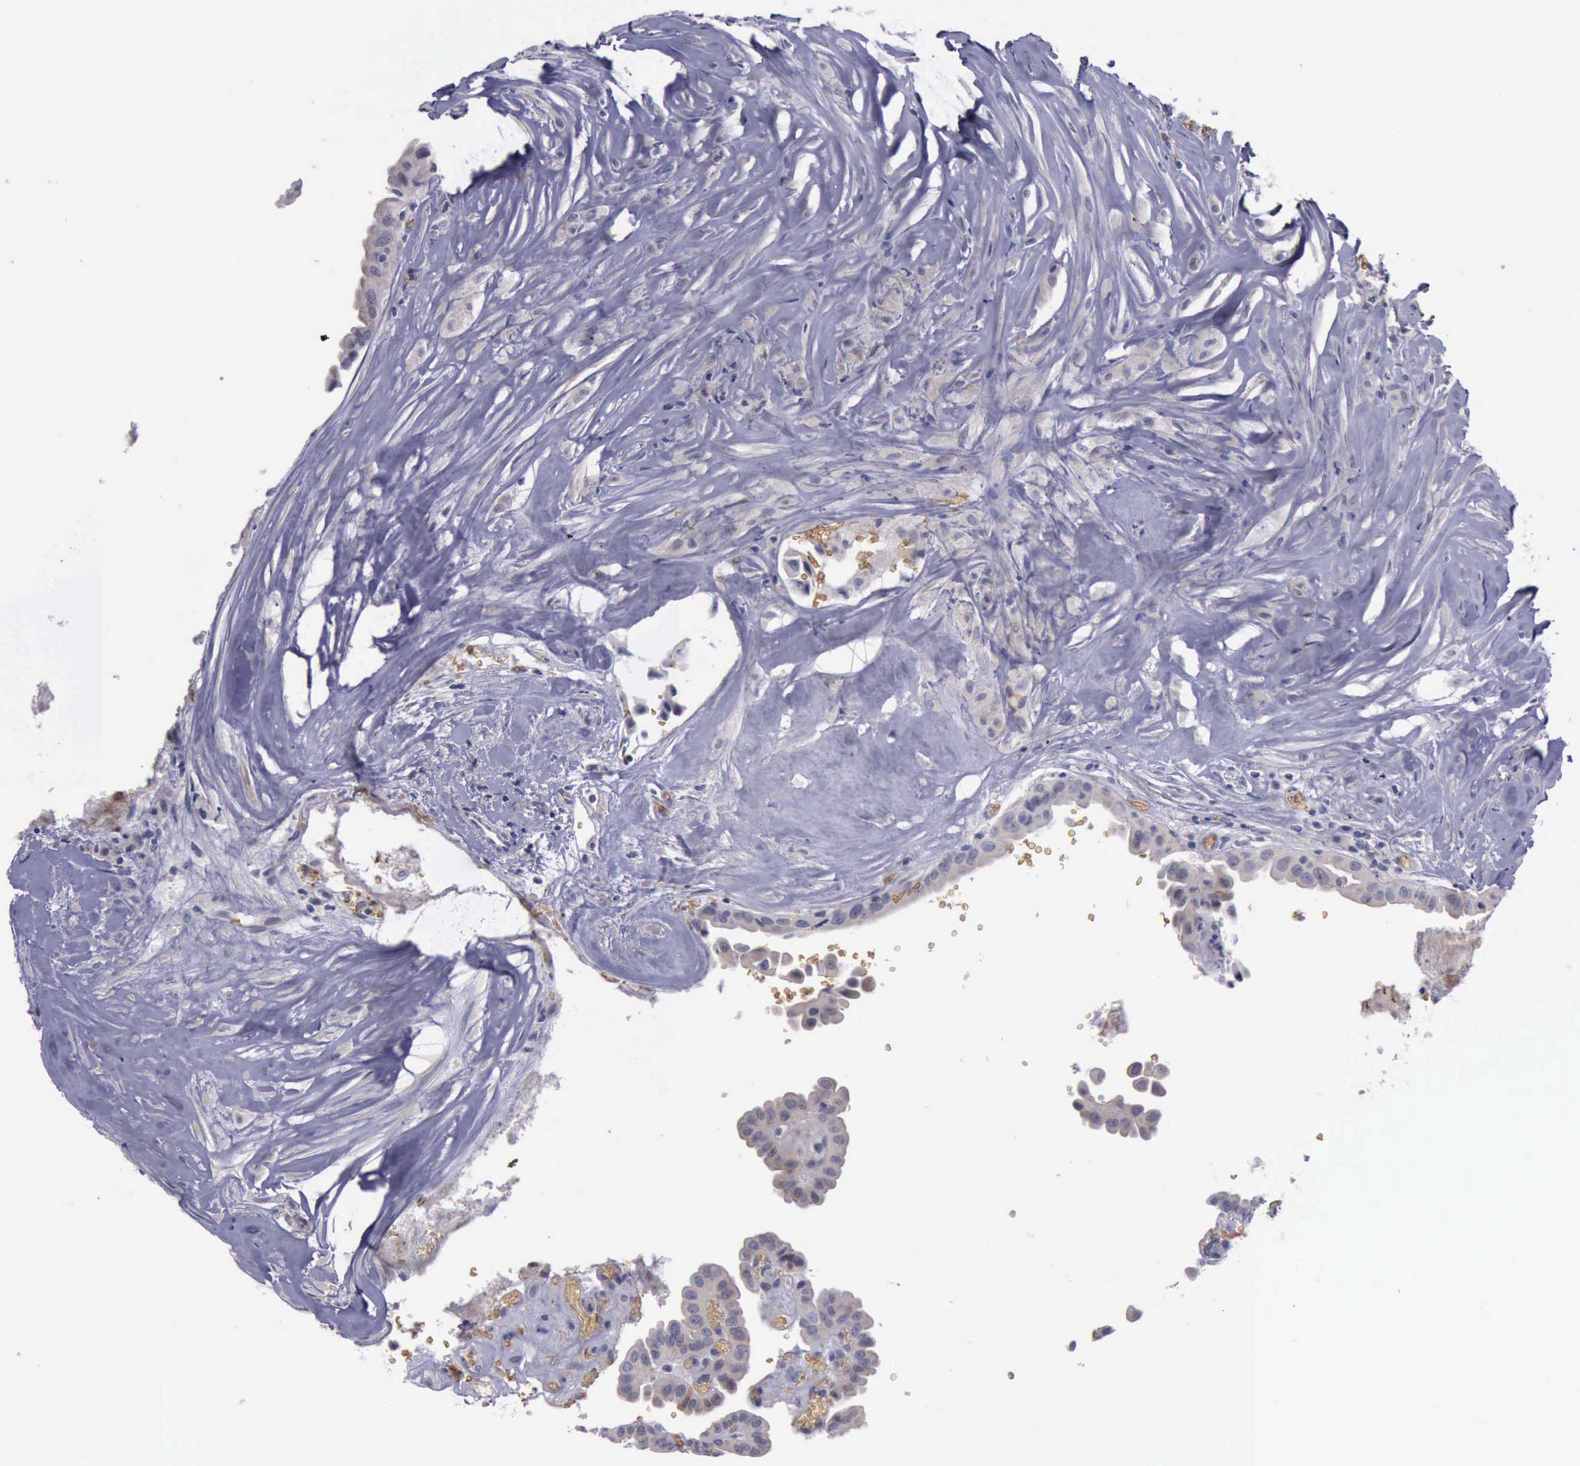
{"staining": {"intensity": "weak", "quantity": "25%-75%", "location": "cytoplasmic/membranous"}, "tissue": "thyroid cancer", "cell_type": "Tumor cells", "image_type": "cancer", "snomed": [{"axis": "morphology", "description": "Papillary adenocarcinoma, NOS"}, {"axis": "topography", "description": "Thyroid gland"}], "caption": "IHC (DAB (3,3'-diaminobenzidine)) staining of human papillary adenocarcinoma (thyroid) exhibits weak cytoplasmic/membranous protein expression in about 25%-75% of tumor cells.", "gene": "CEP128", "patient": {"sex": "male", "age": 87}}